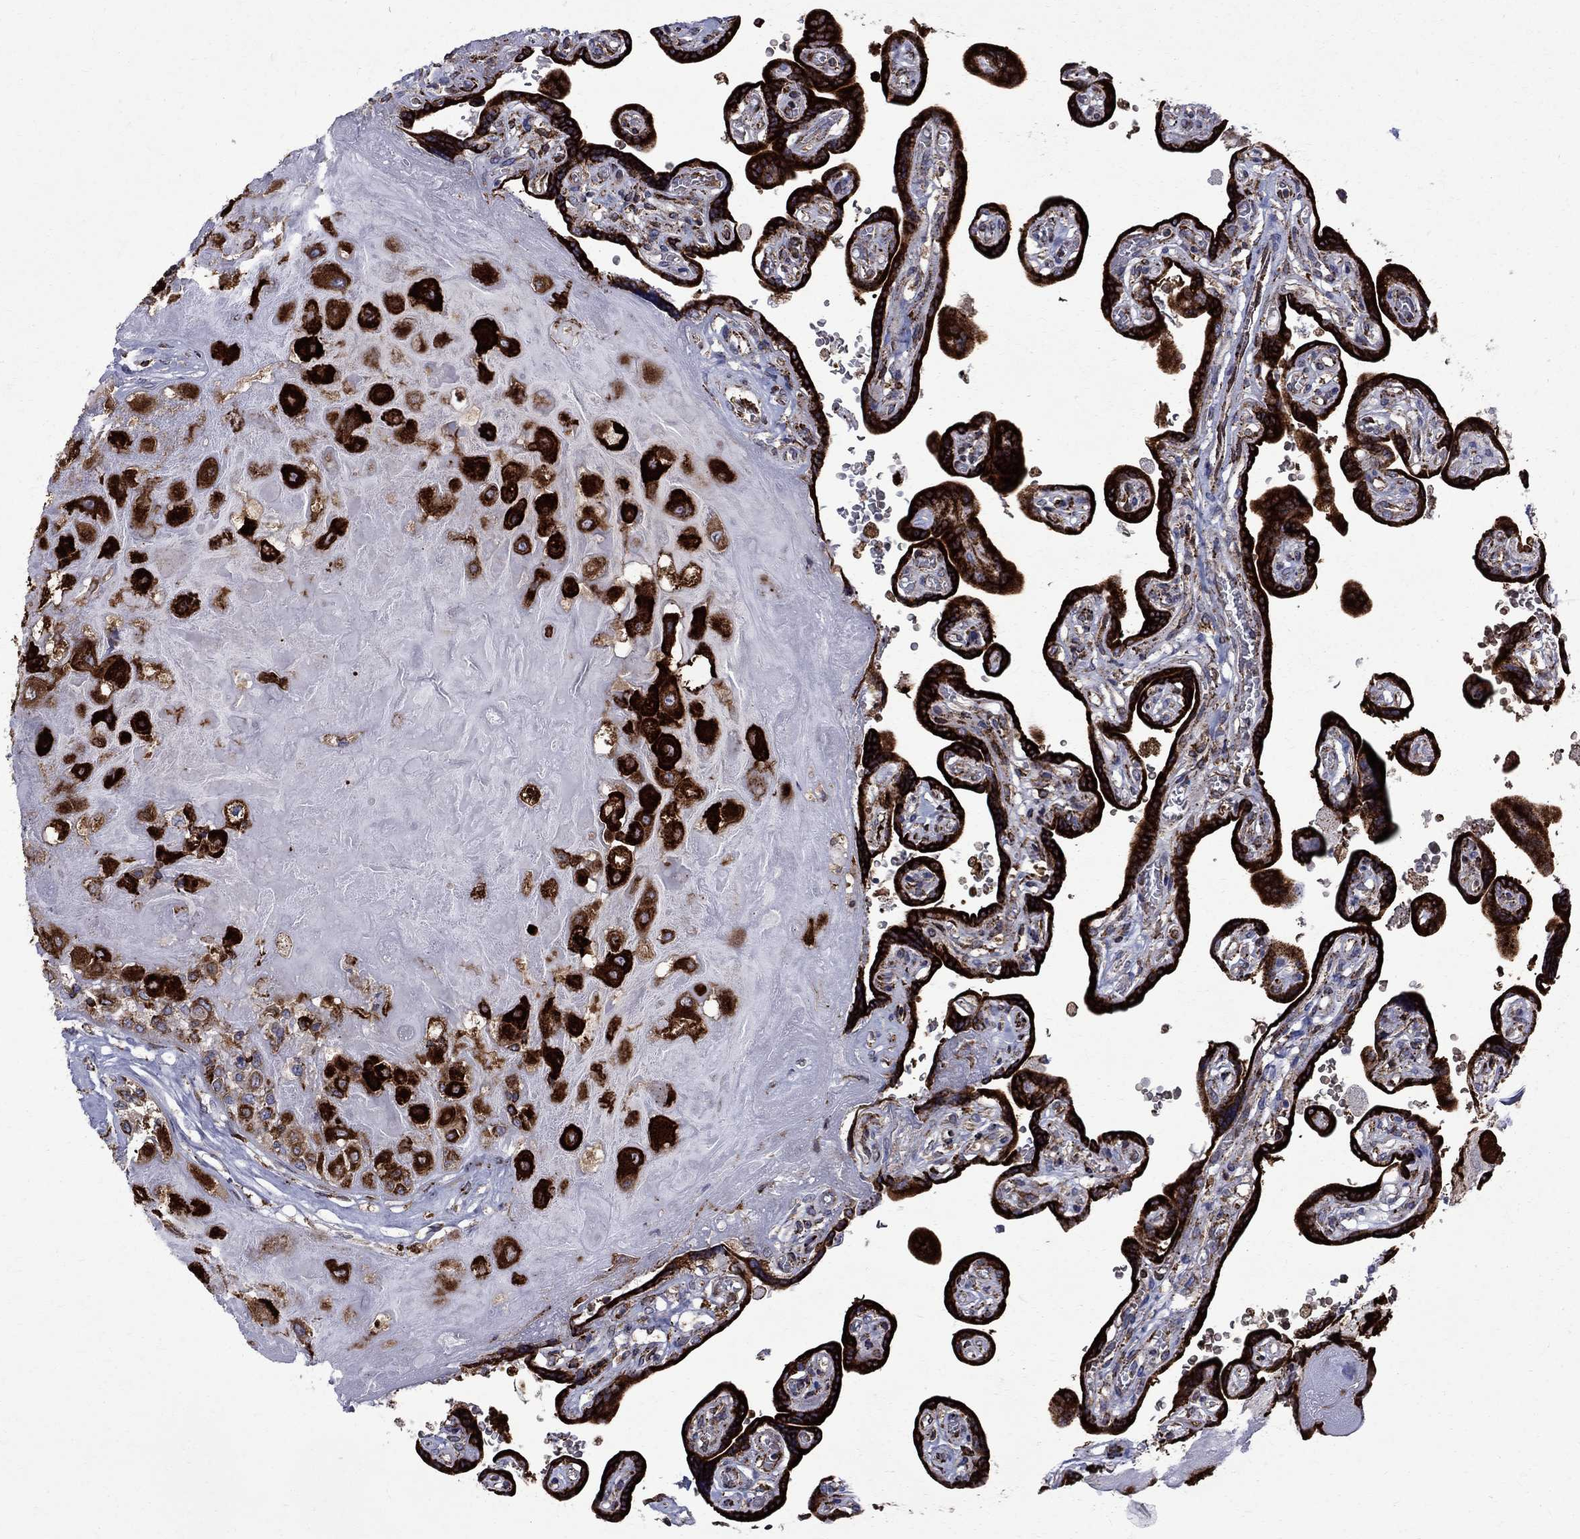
{"staining": {"intensity": "strong", "quantity": "25%-75%", "location": "cytoplasmic/membranous"}, "tissue": "placenta", "cell_type": "Decidual cells", "image_type": "normal", "snomed": [{"axis": "morphology", "description": "Normal tissue, NOS"}, {"axis": "topography", "description": "Placenta"}], "caption": "The micrograph displays staining of normal placenta, revealing strong cytoplasmic/membranous protein staining (brown color) within decidual cells.", "gene": "CAB39L", "patient": {"sex": "female", "age": 32}}